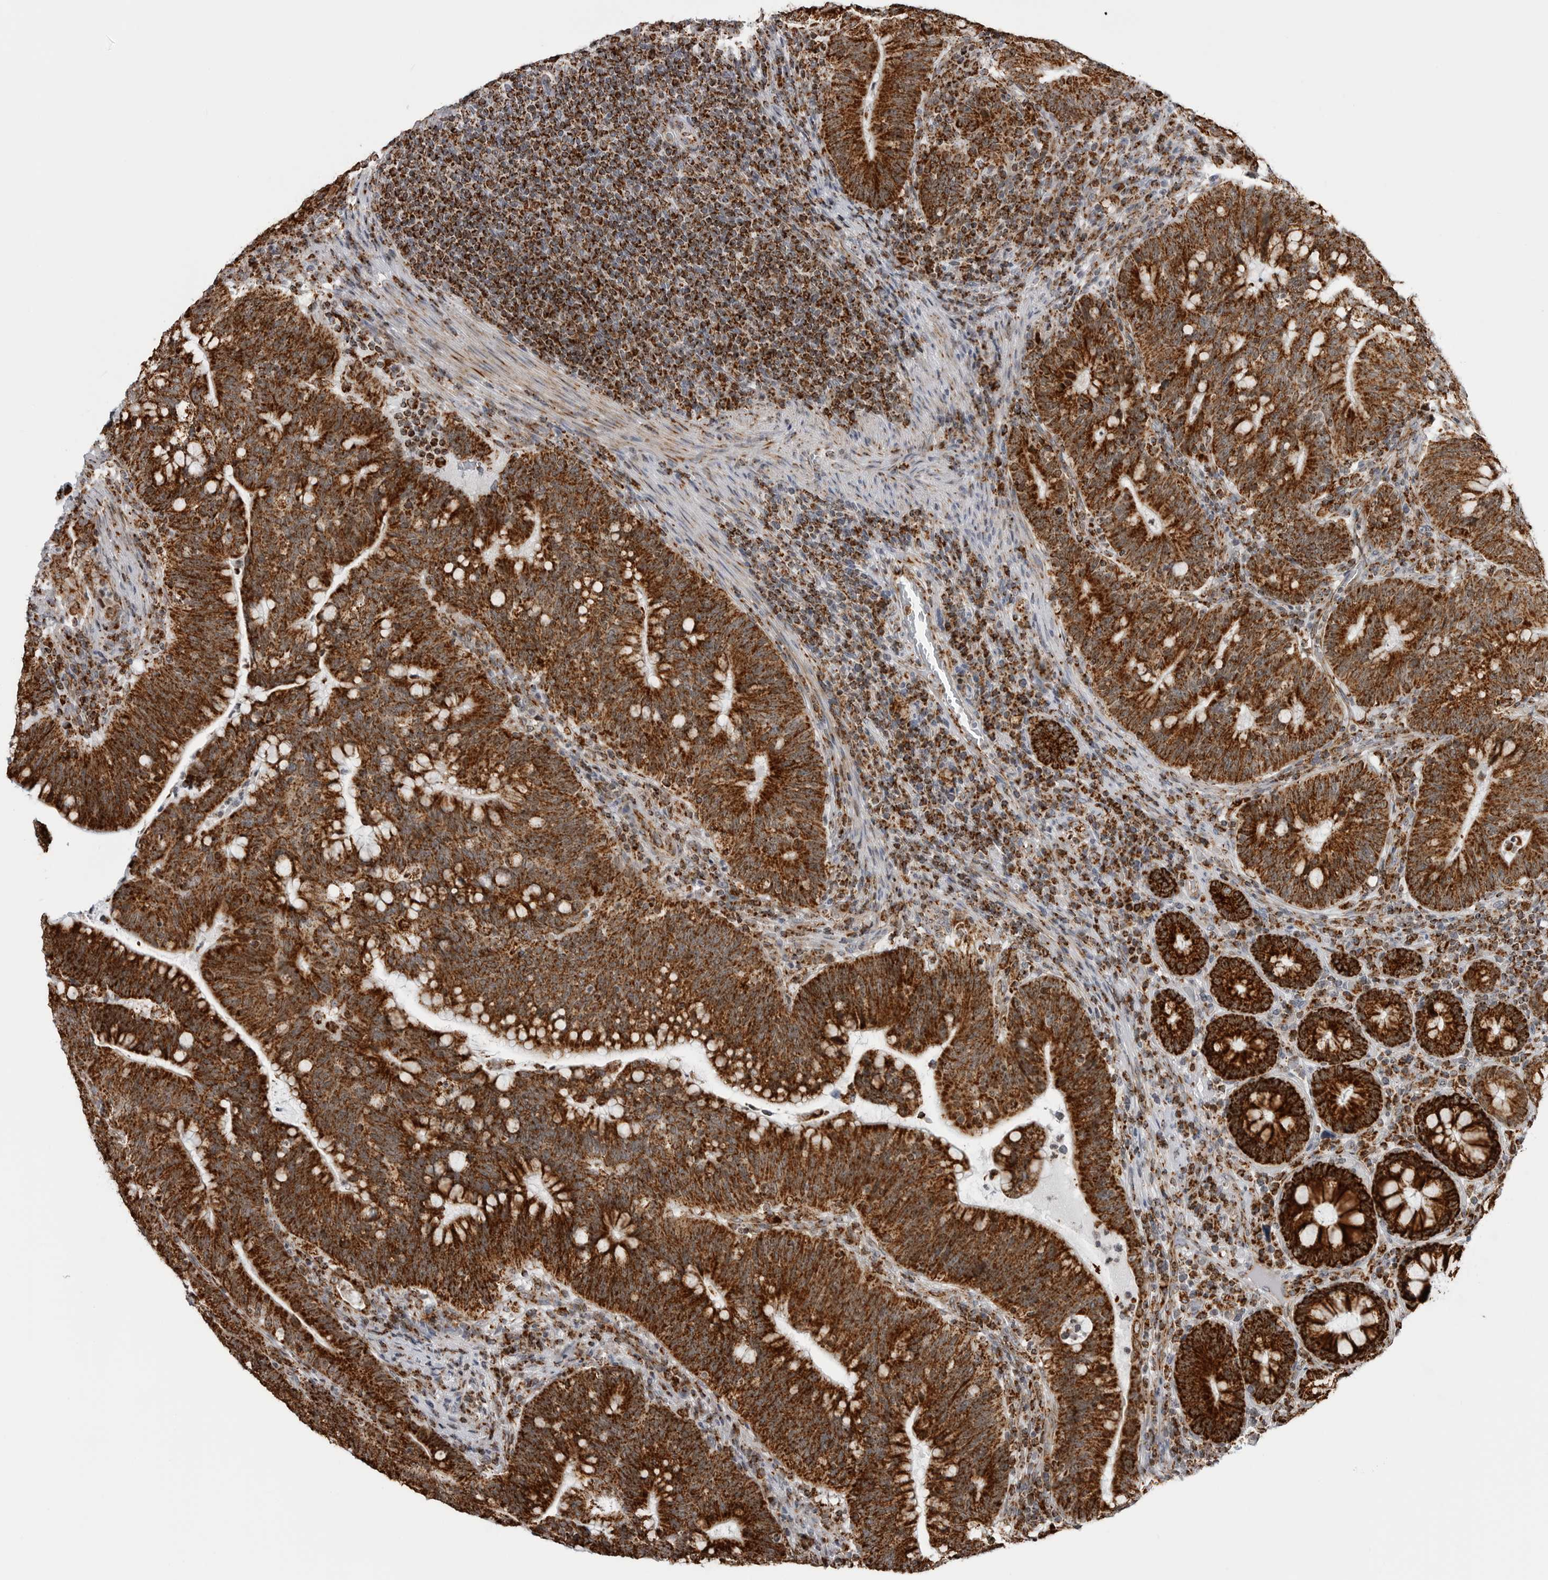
{"staining": {"intensity": "strong", "quantity": ">75%", "location": "cytoplasmic/membranous"}, "tissue": "colorectal cancer", "cell_type": "Tumor cells", "image_type": "cancer", "snomed": [{"axis": "morphology", "description": "Adenocarcinoma, NOS"}, {"axis": "topography", "description": "Colon"}], "caption": "Adenocarcinoma (colorectal) stained with immunohistochemistry (IHC) exhibits strong cytoplasmic/membranous positivity in about >75% of tumor cells.", "gene": "COX5A", "patient": {"sex": "female", "age": 66}}